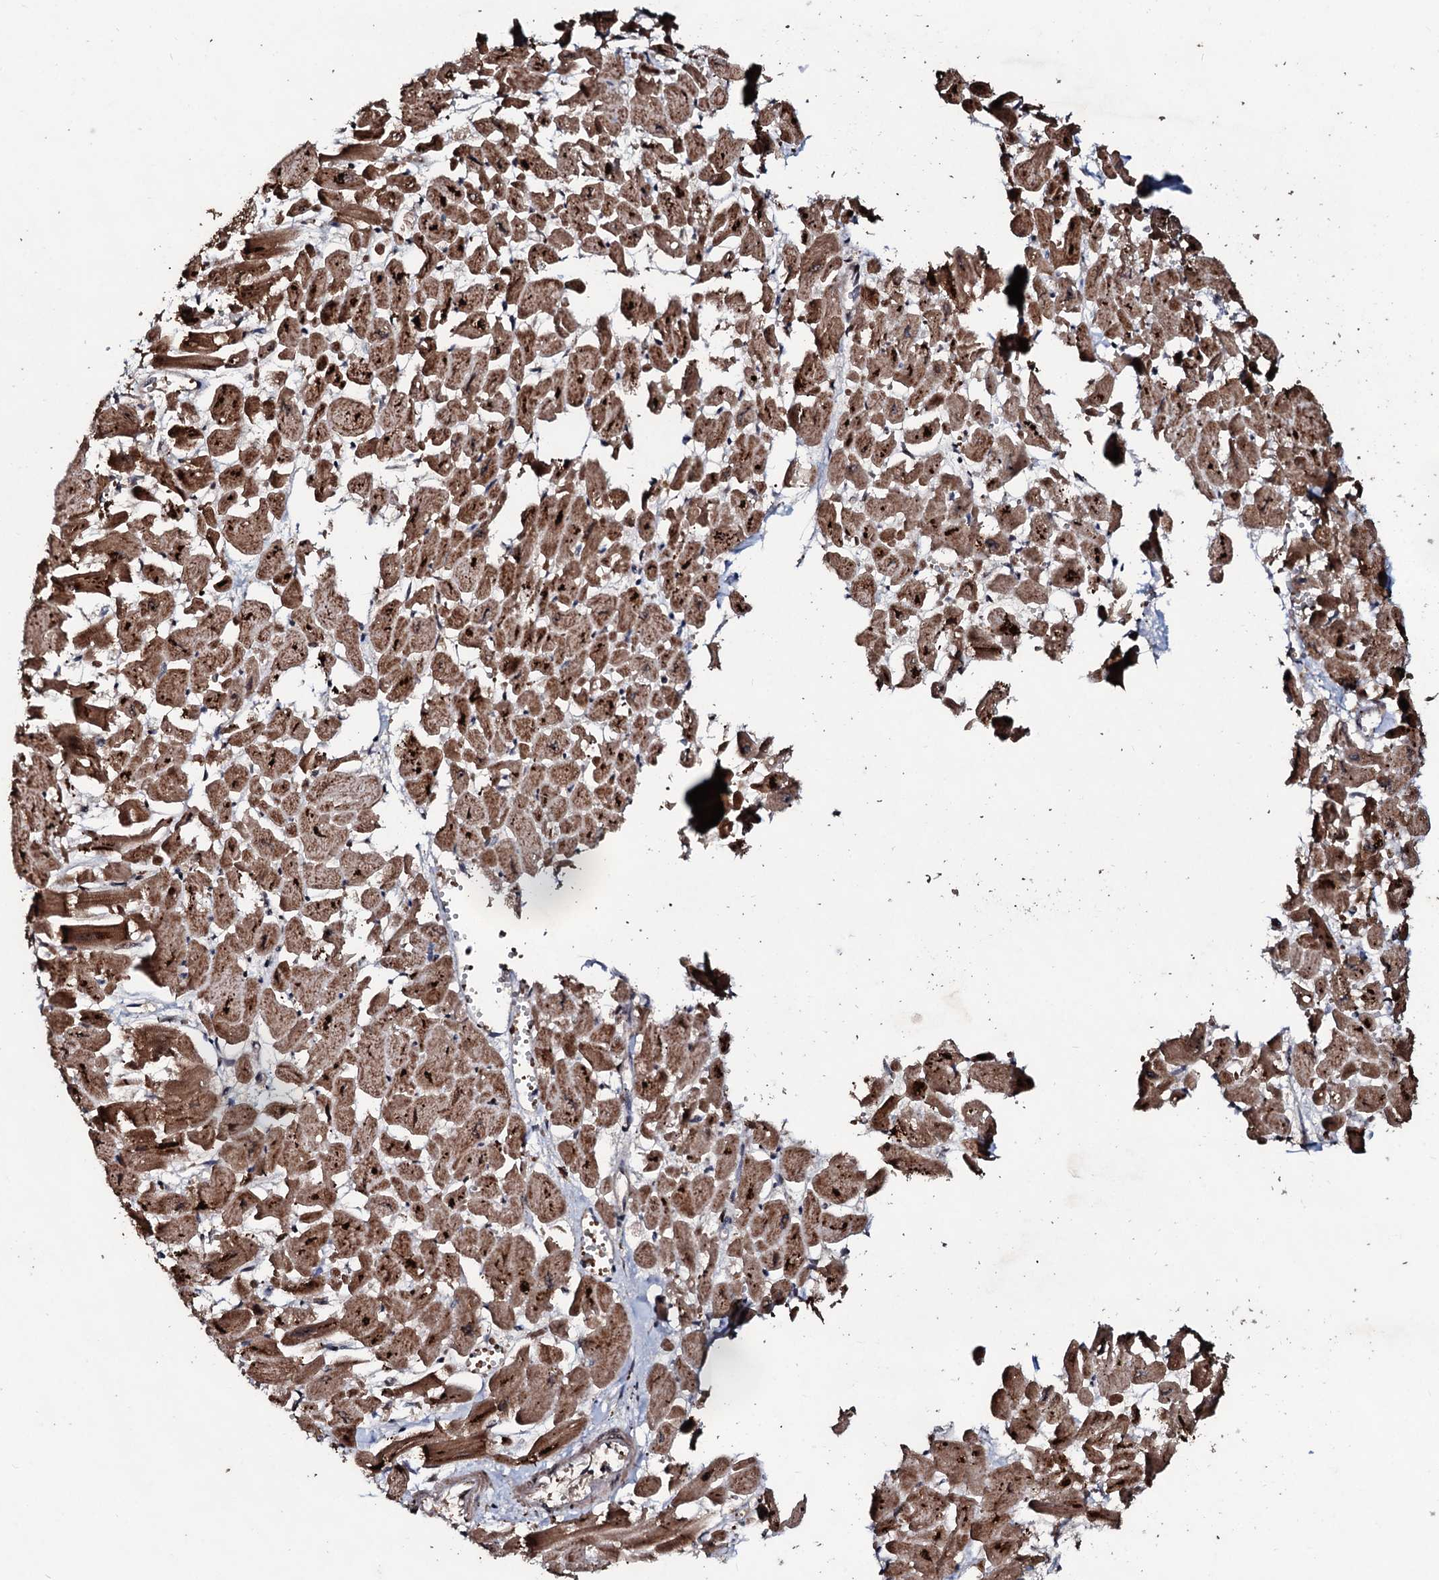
{"staining": {"intensity": "moderate", "quantity": ">75%", "location": "cytoplasmic/membranous,nuclear"}, "tissue": "heart muscle", "cell_type": "Cardiomyocytes", "image_type": "normal", "snomed": [{"axis": "morphology", "description": "Normal tissue, NOS"}, {"axis": "topography", "description": "Heart"}], "caption": "This histopathology image shows normal heart muscle stained with immunohistochemistry to label a protein in brown. The cytoplasmic/membranous,nuclear of cardiomyocytes show moderate positivity for the protein. Nuclei are counter-stained blue.", "gene": "SUPT7L", "patient": {"sex": "male", "age": 54}}